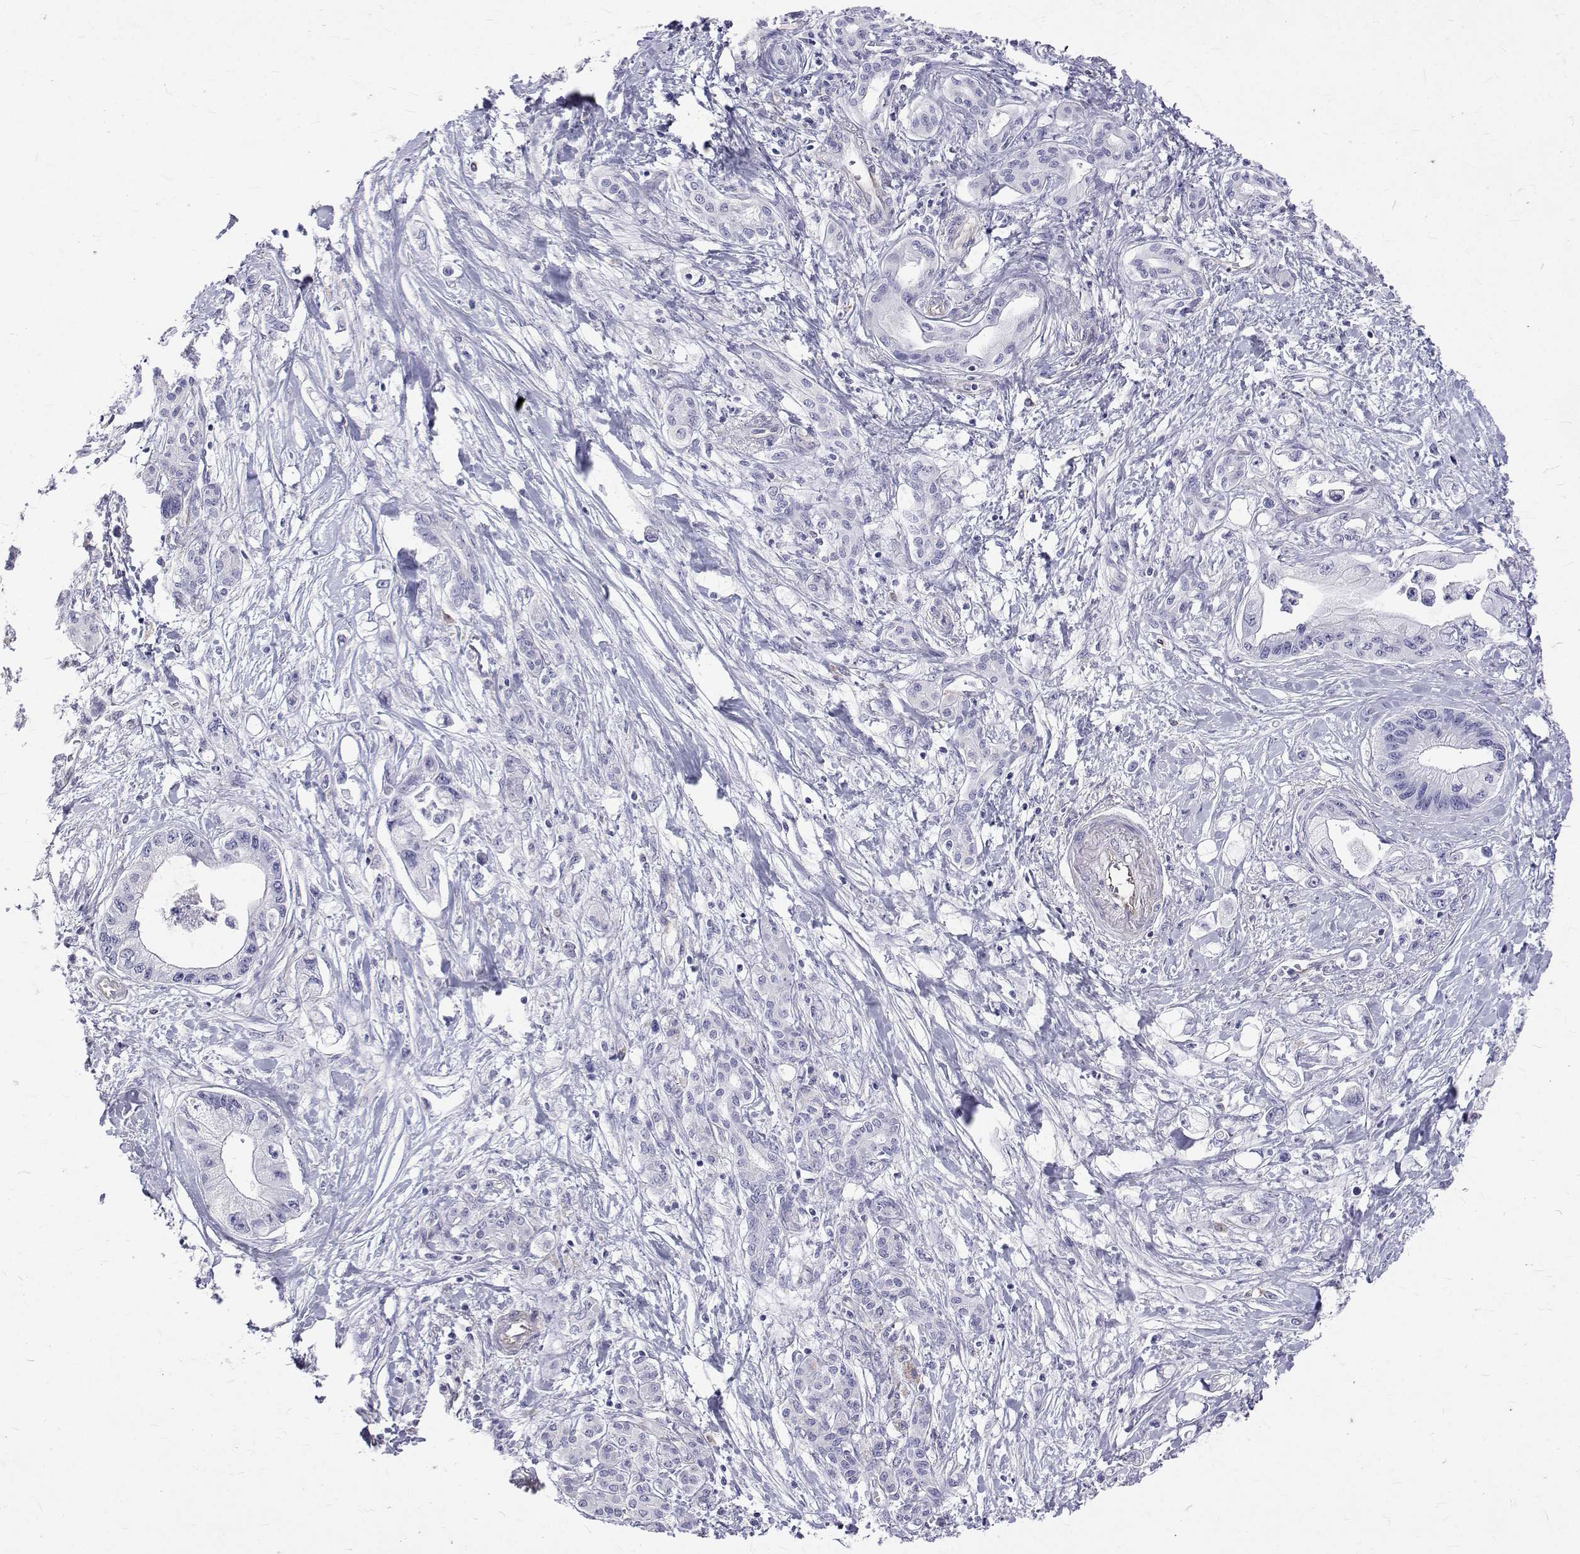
{"staining": {"intensity": "negative", "quantity": "none", "location": "none"}, "tissue": "pancreatic cancer", "cell_type": "Tumor cells", "image_type": "cancer", "snomed": [{"axis": "morphology", "description": "Adenocarcinoma, NOS"}, {"axis": "topography", "description": "Pancreas"}], "caption": "Immunohistochemical staining of pancreatic cancer (adenocarcinoma) reveals no significant expression in tumor cells.", "gene": "OPRPN", "patient": {"sex": "male", "age": 61}}